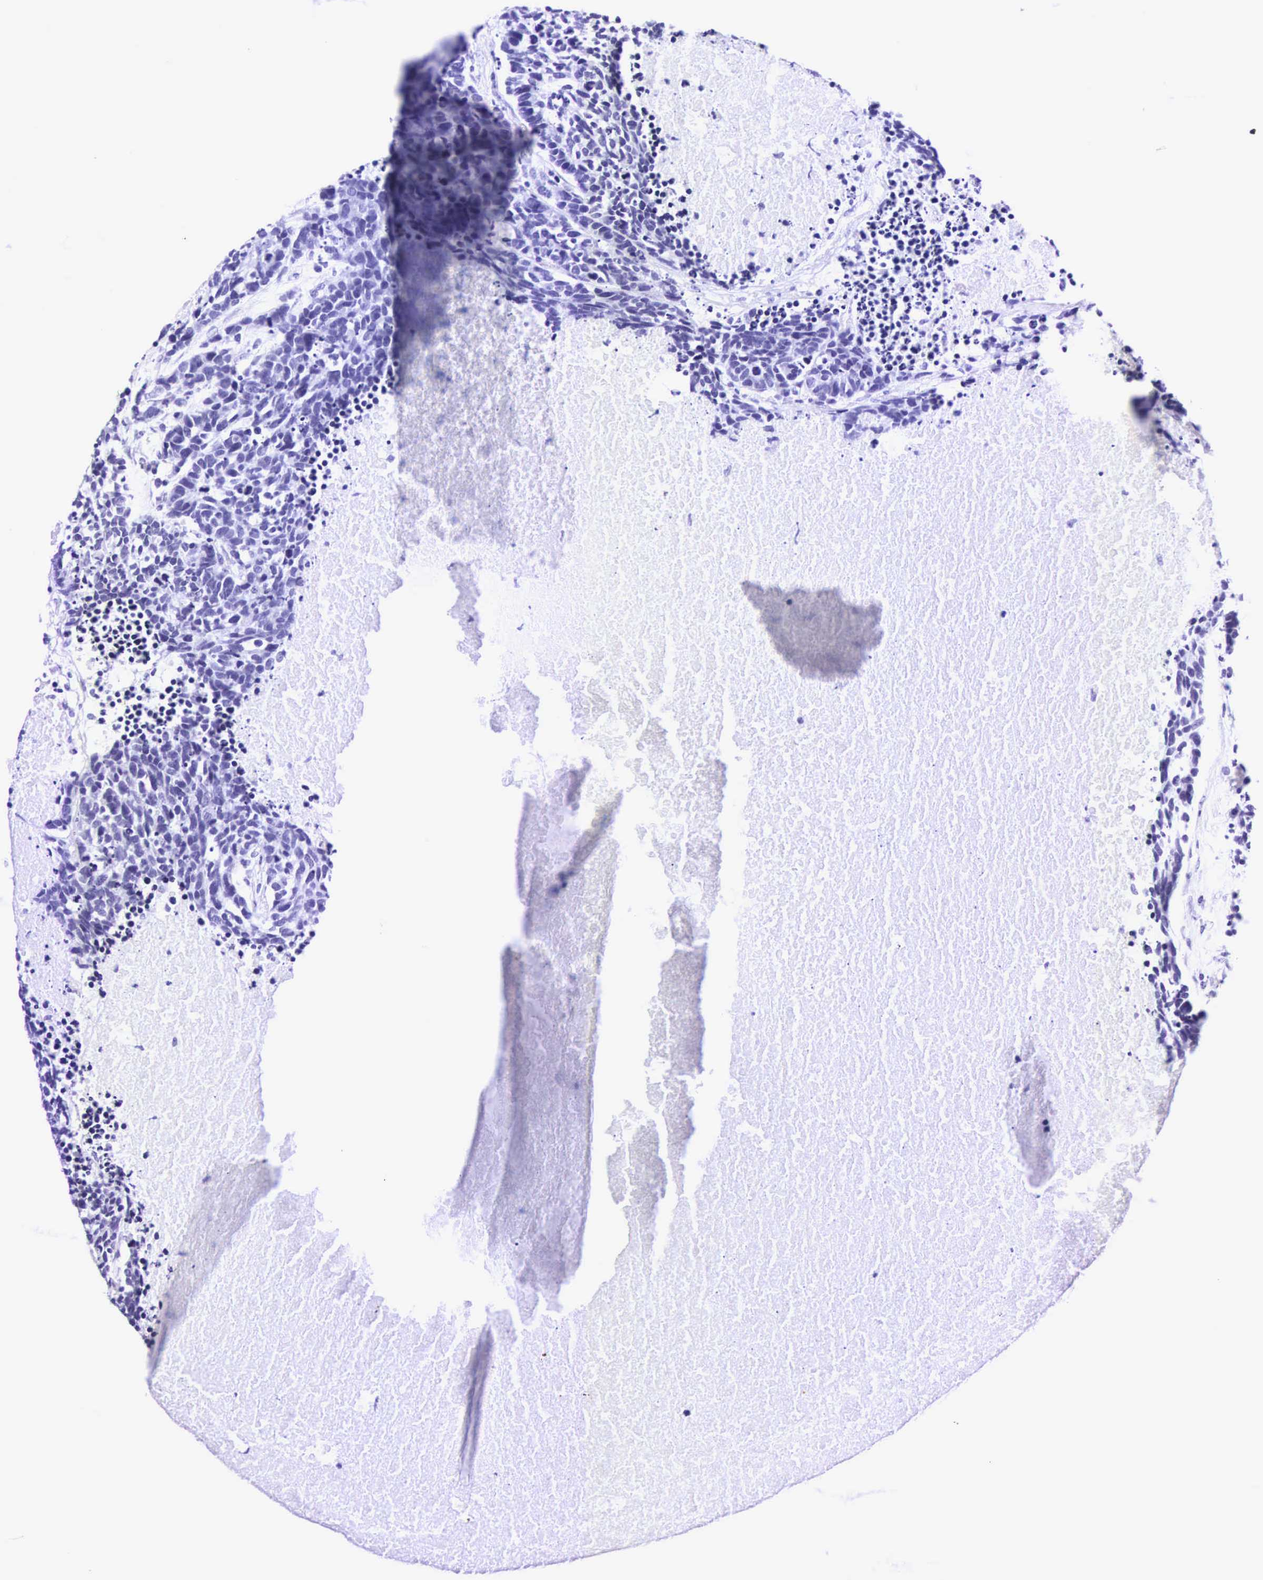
{"staining": {"intensity": "negative", "quantity": "none", "location": "none"}, "tissue": "lung cancer", "cell_type": "Tumor cells", "image_type": "cancer", "snomed": [{"axis": "morphology", "description": "Neoplasm, malignant, NOS"}, {"axis": "topography", "description": "Lung"}], "caption": "A photomicrograph of lung cancer (neoplasm (malignant)) stained for a protein reveals no brown staining in tumor cells.", "gene": "CD1A", "patient": {"sex": "female", "age": 75}}